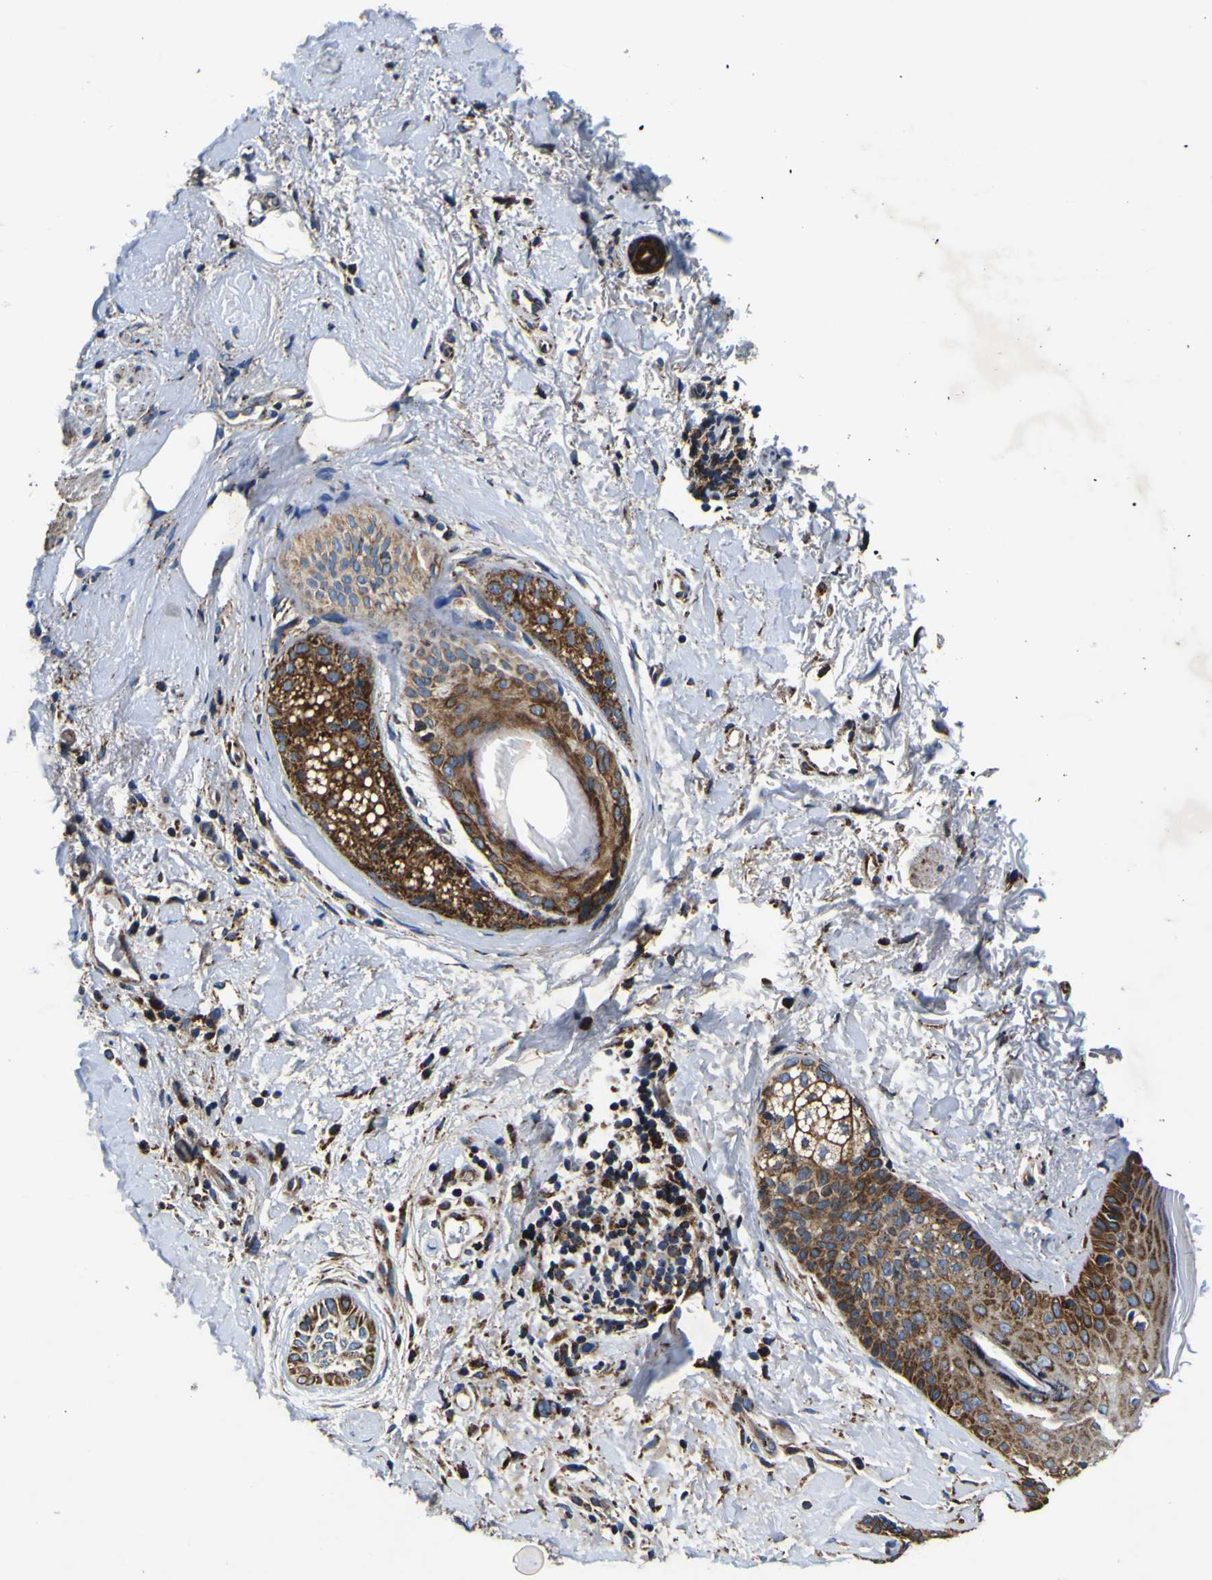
{"staining": {"intensity": "moderate", "quantity": ">75%", "location": "cytoplasmic/membranous"}, "tissue": "skin cancer", "cell_type": "Tumor cells", "image_type": "cancer", "snomed": [{"axis": "morphology", "description": "Normal tissue, NOS"}, {"axis": "morphology", "description": "Basal cell carcinoma"}, {"axis": "topography", "description": "Skin"}], "caption": "Human skin cancer (basal cell carcinoma) stained with a protein marker shows moderate staining in tumor cells.", "gene": "PTRH2", "patient": {"sex": "female", "age": 71}}